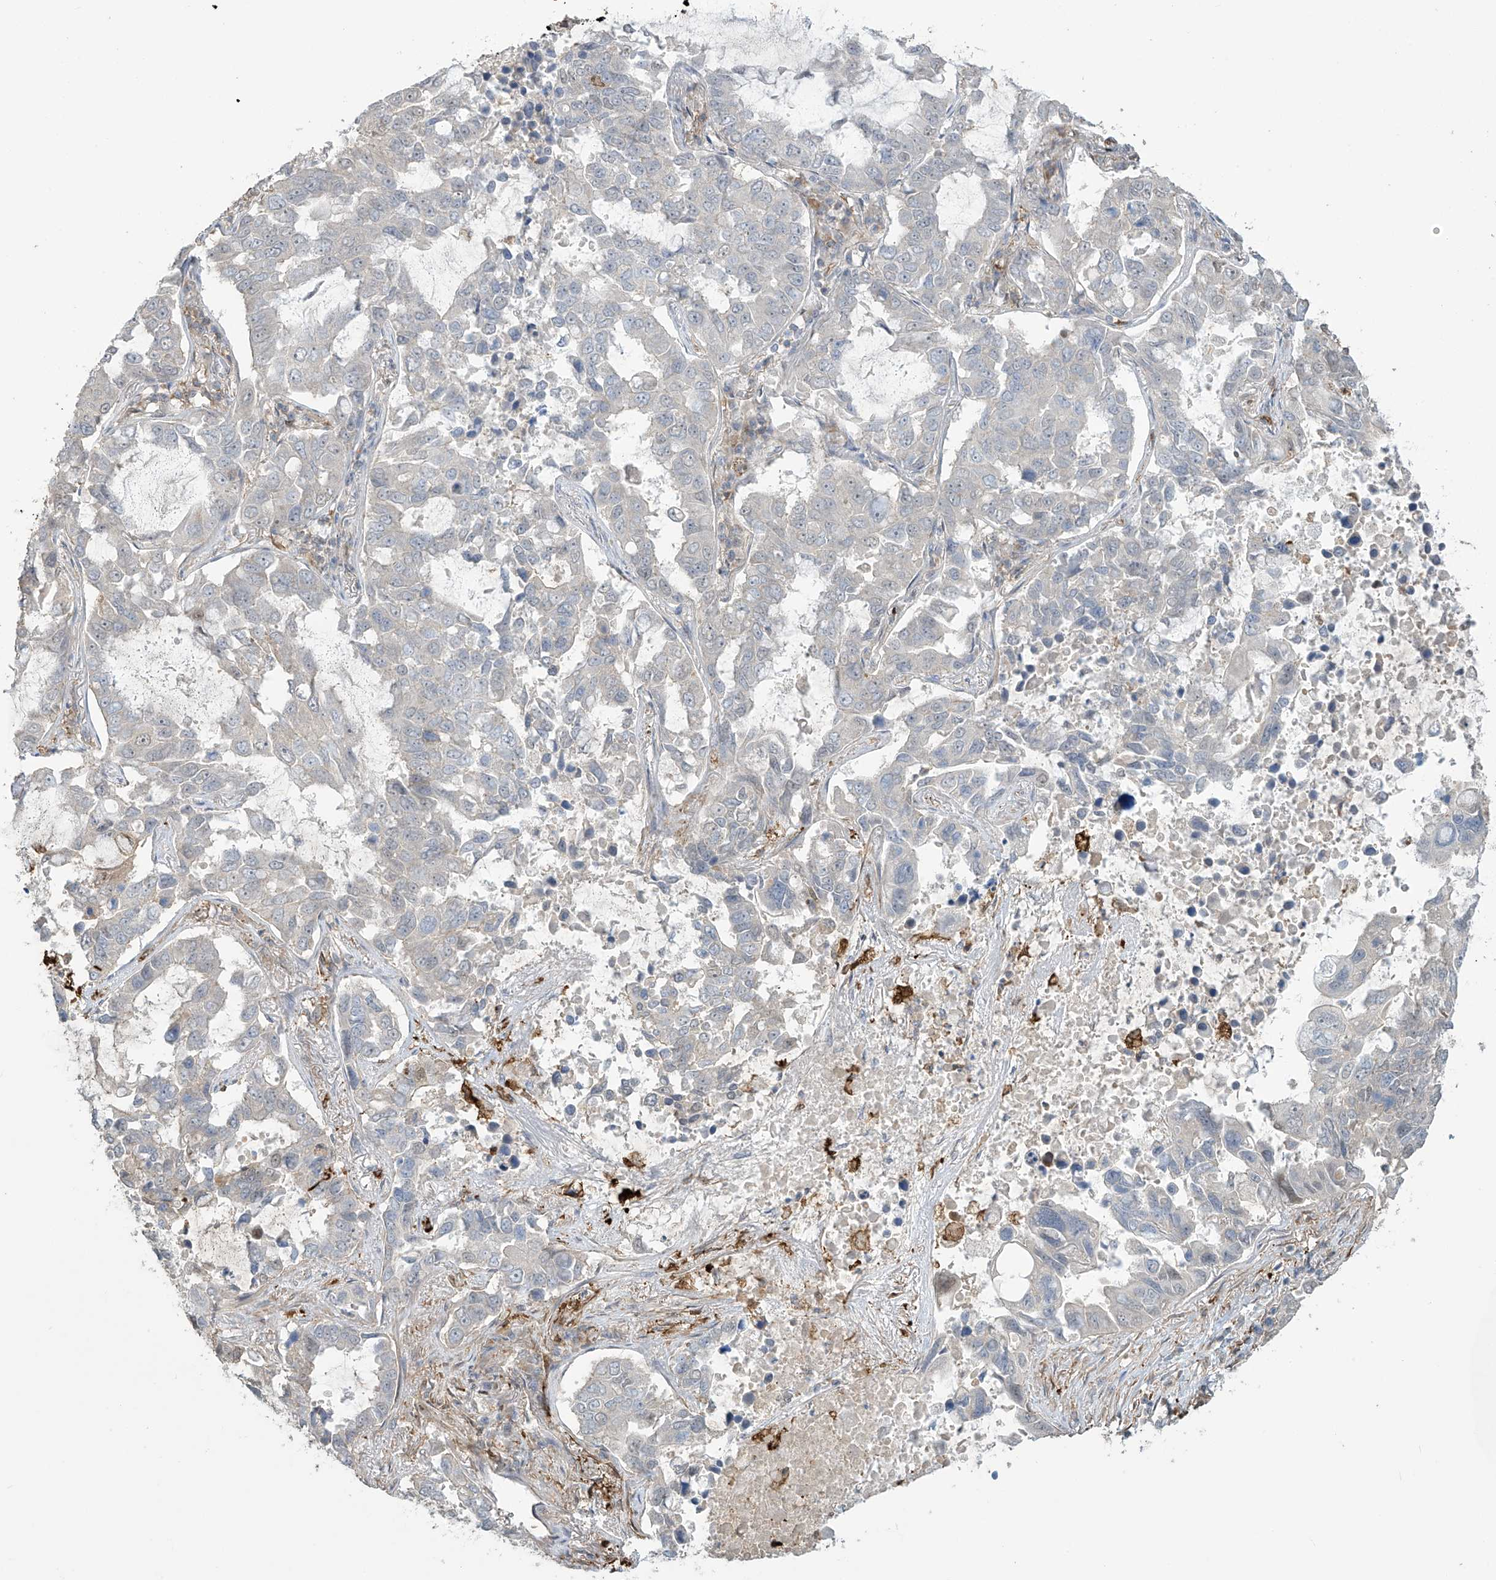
{"staining": {"intensity": "negative", "quantity": "none", "location": "none"}, "tissue": "lung cancer", "cell_type": "Tumor cells", "image_type": "cancer", "snomed": [{"axis": "morphology", "description": "Adenocarcinoma, NOS"}, {"axis": "topography", "description": "Lung"}], "caption": "IHC histopathology image of adenocarcinoma (lung) stained for a protein (brown), which displays no expression in tumor cells.", "gene": "TAGAP", "patient": {"sex": "male", "age": 64}}